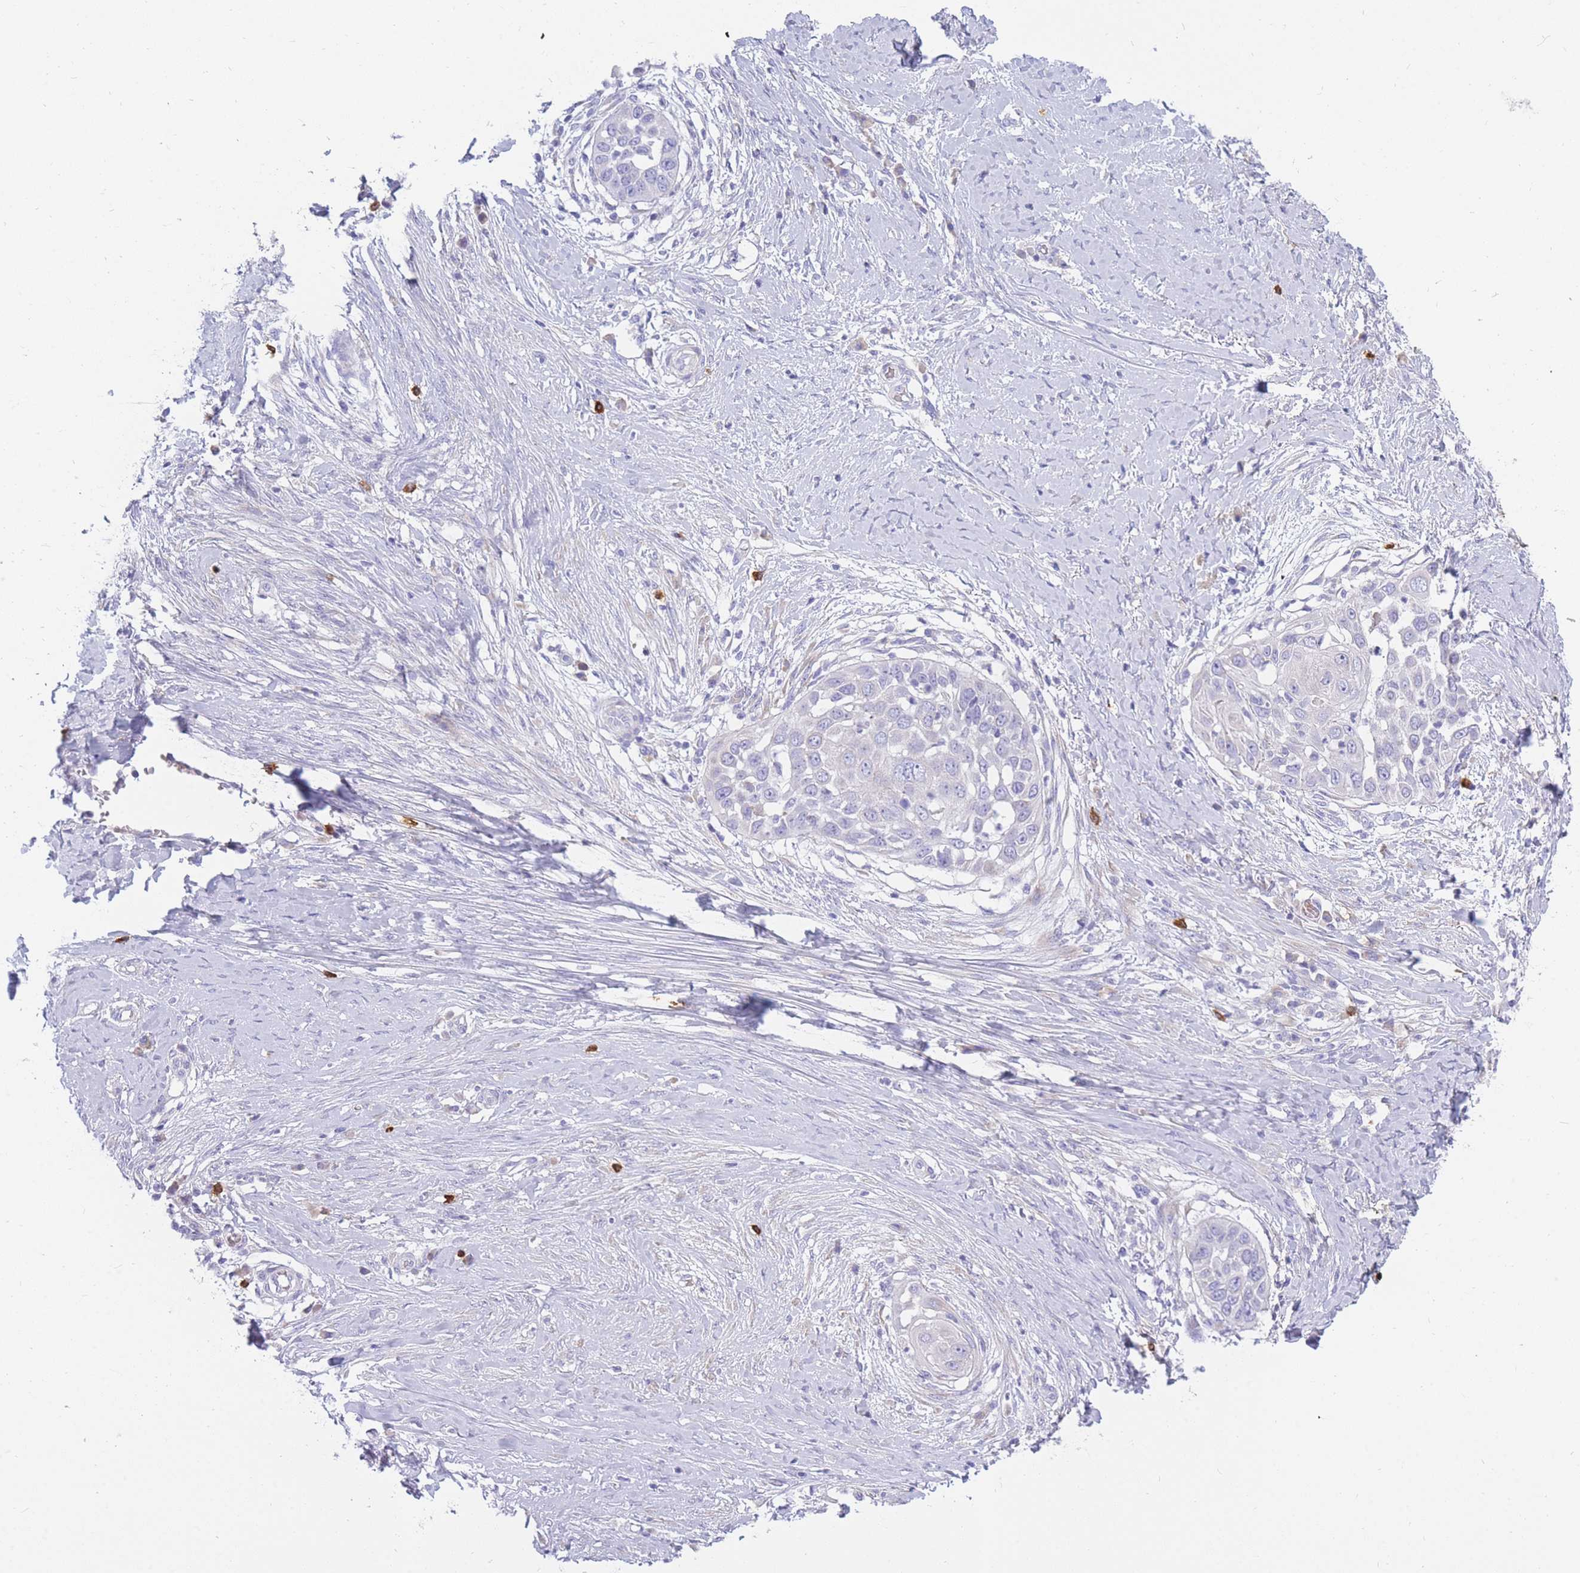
{"staining": {"intensity": "negative", "quantity": "none", "location": "none"}, "tissue": "skin cancer", "cell_type": "Tumor cells", "image_type": "cancer", "snomed": [{"axis": "morphology", "description": "Squamous cell carcinoma, NOS"}, {"axis": "topography", "description": "Skin"}], "caption": "Immunohistochemical staining of skin cancer (squamous cell carcinoma) exhibits no significant positivity in tumor cells.", "gene": "TPSD1", "patient": {"sex": "female", "age": 44}}